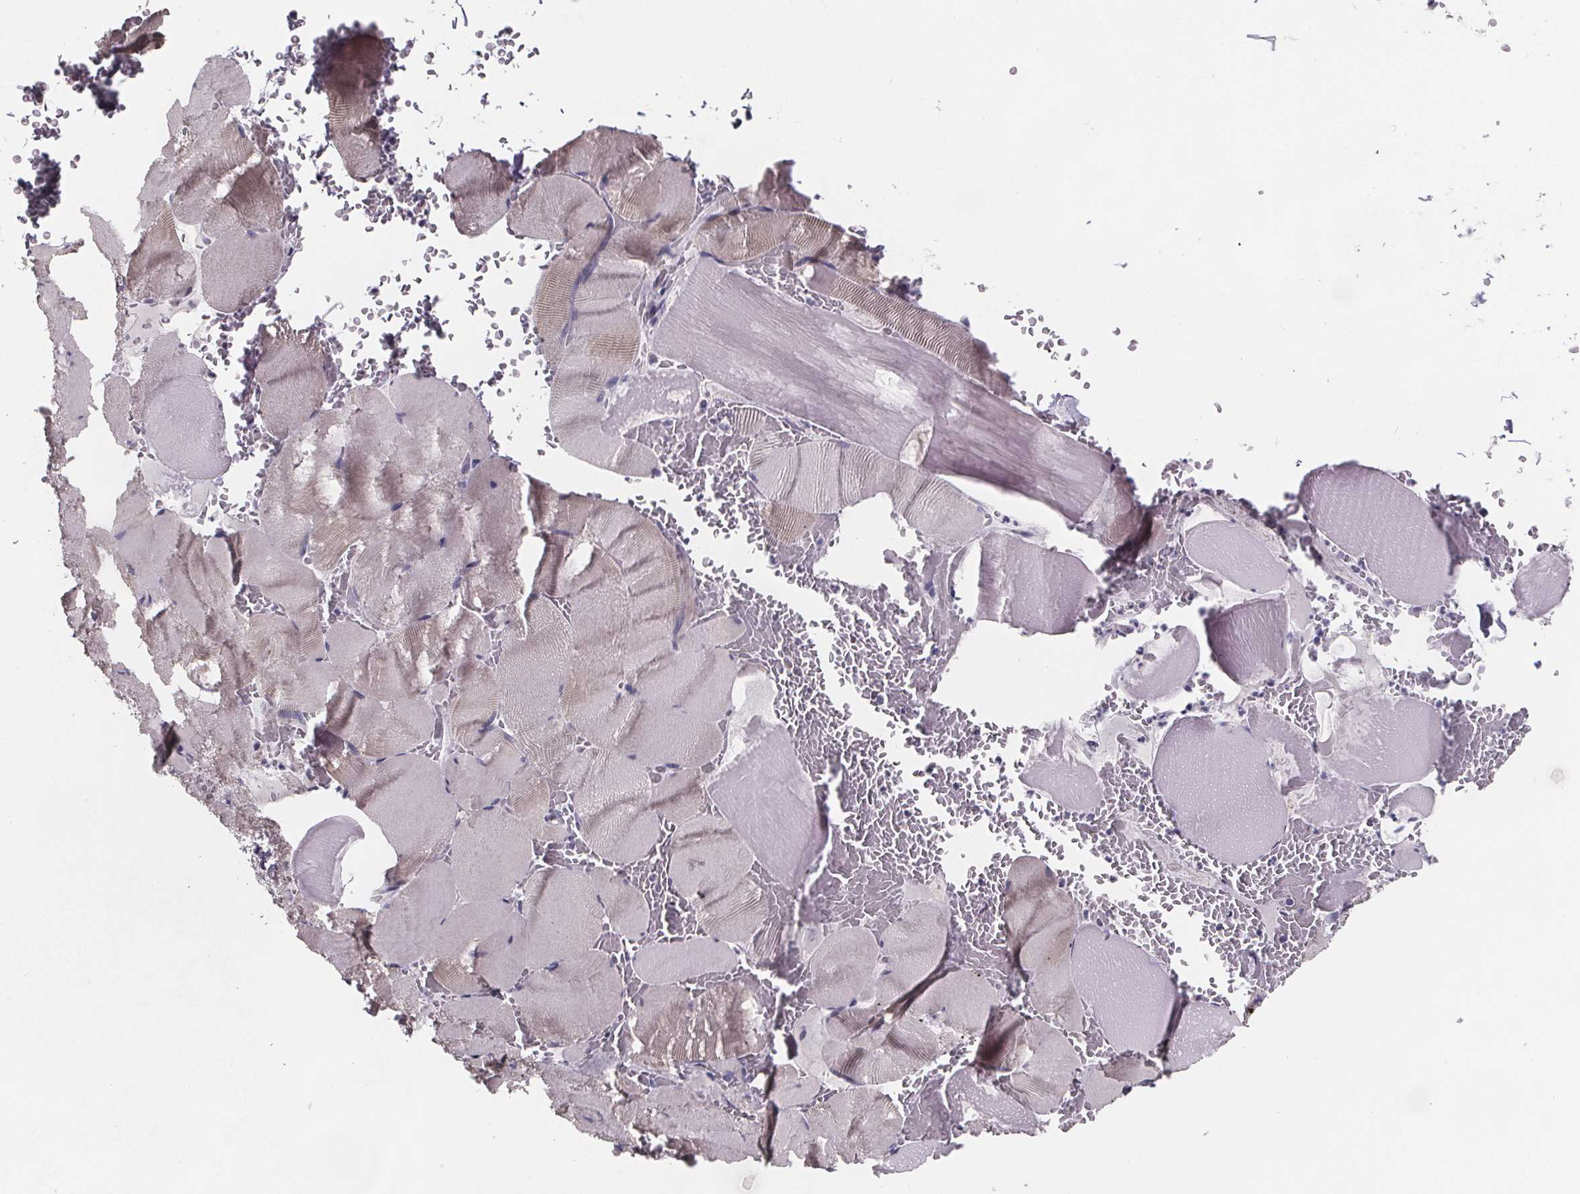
{"staining": {"intensity": "weak", "quantity": "<25%", "location": "cytoplasmic/membranous"}, "tissue": "skeletal muscle", "cell_type": "Myocytes", "image_type": "normal", "snomed": [{"axis": "morphology", "description": "Normal tissue, NOS"}, {"axis": "topography", "description": "Skeletal muscle"}], "caption": "IHC of benign skeletal muscle displays no positivity in myocytes.", "gene": "PAH", "patient": {"sex": "male", "age": 56}}